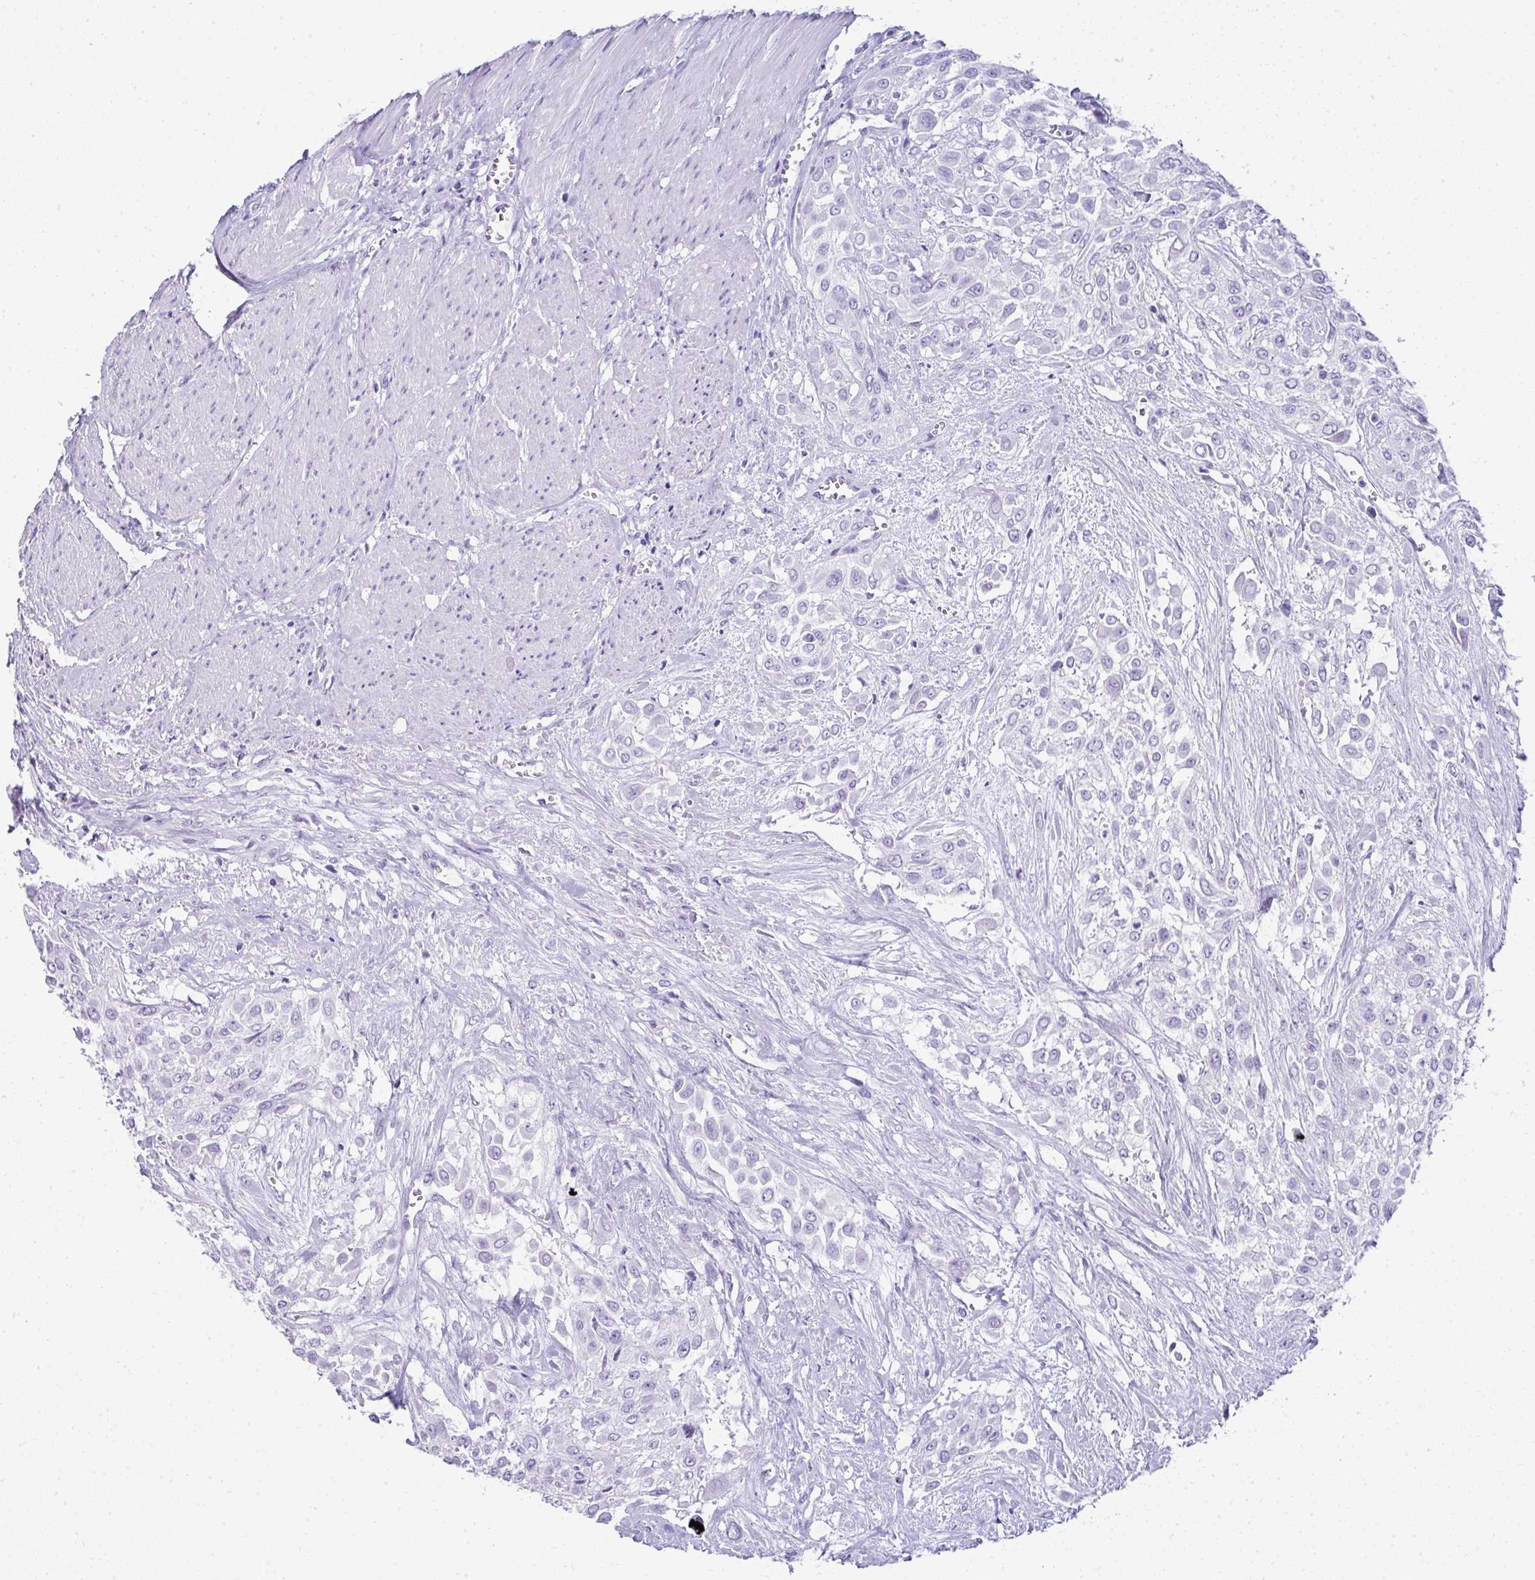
{"staining": {"intensity": "negative", "quantity": "none", "location": "none"}, "tissue": "urothelial cancer", "cell_type": "Tumor cells", "image_type": "cancer", "snomed": [{"axis": "morphology", "description": "Urothelial carcinoma, High grade"}, {"axis": "topography", "description": "Urinary bladder"}], "caption": "Histopathology image shows no significant protein staining in tumor cells of urothelial carcinoma (high-grade).", "gene": "RNF183", "patient": {"sex": "male", "age": 57}}